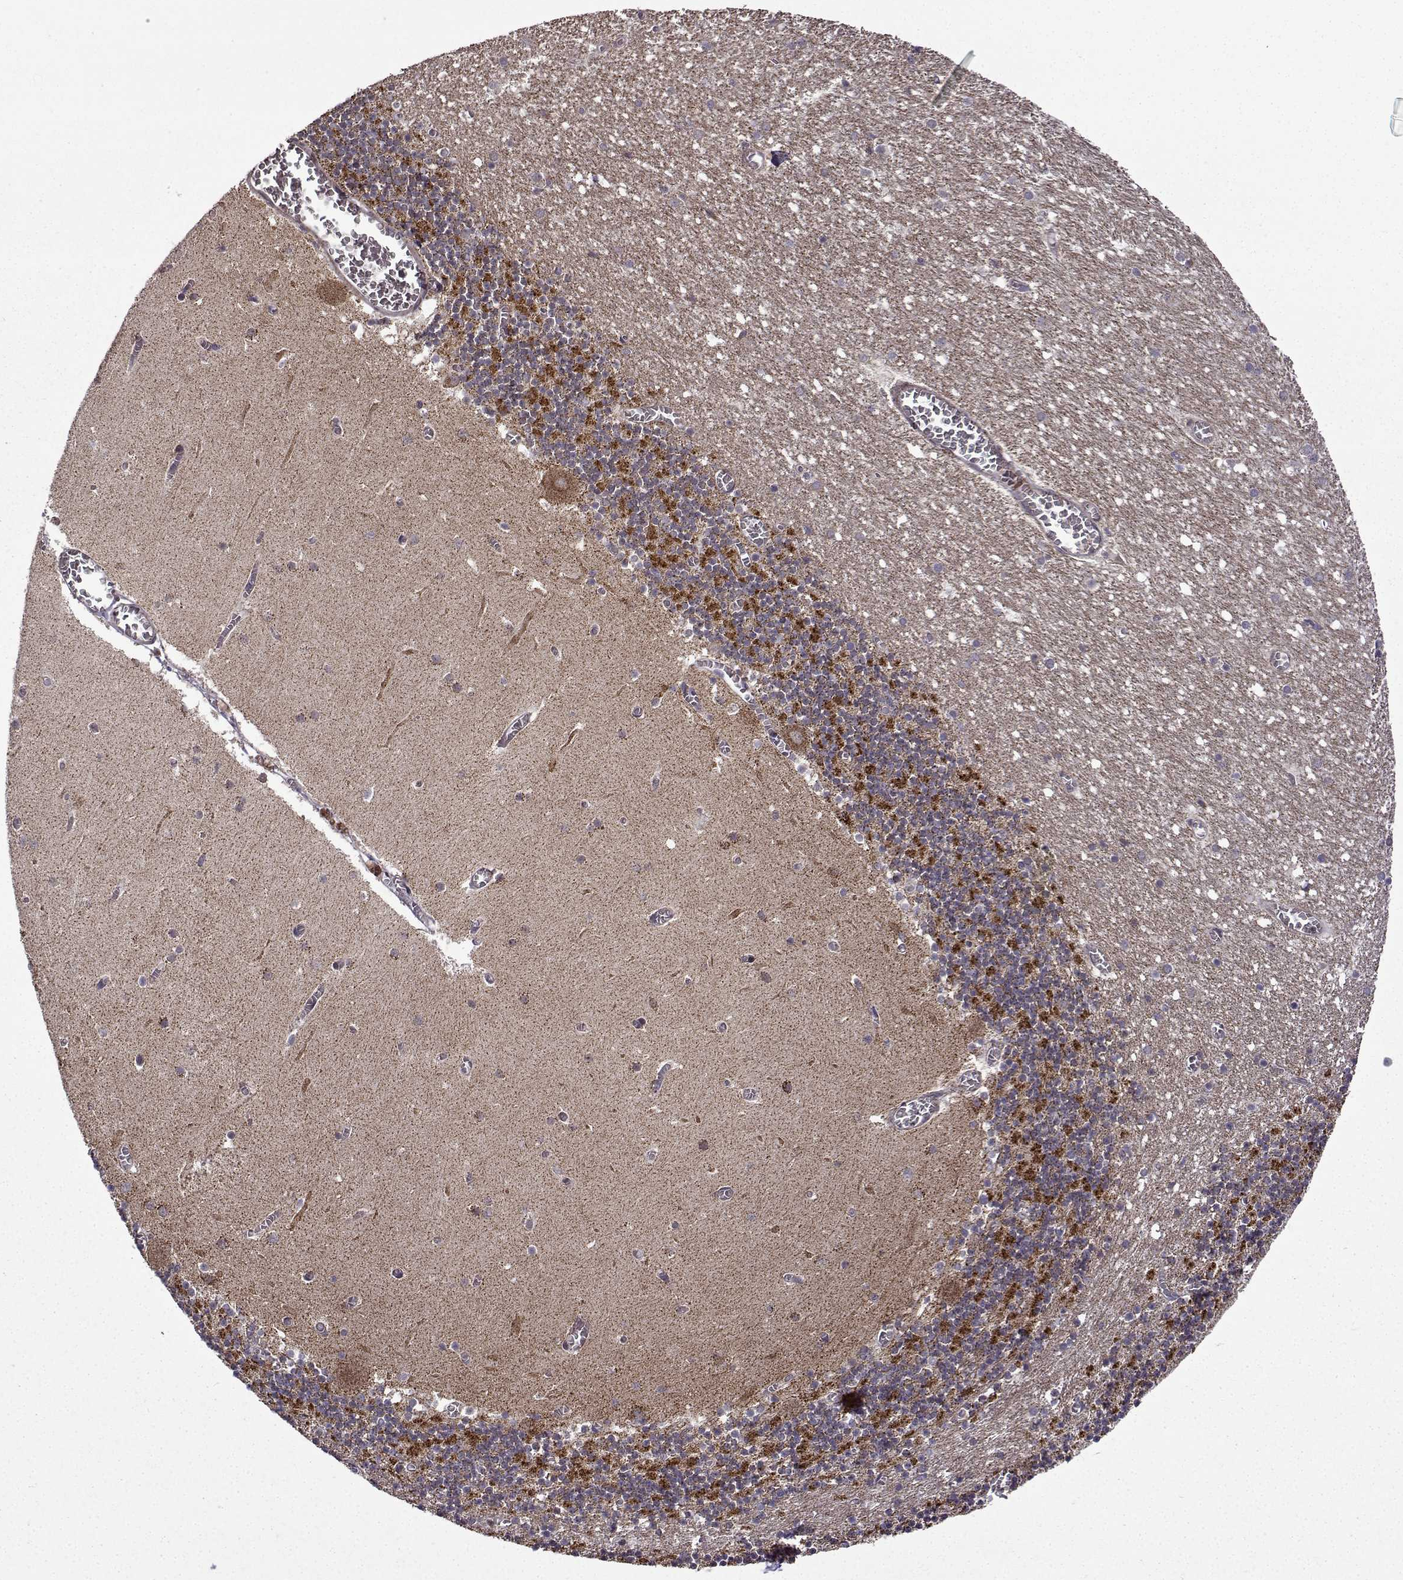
{"staining": {"intensity": "strong", "quantity": "<25%", "location": "cytoplasmic/membranous"}, "tissue": "cerebellum", "cell_type": "Cells in granular layer", "image_type": "normal", "snomed": [{"axis": "morphology", "description": "Normal tissue, NOS"}, {"axis": "topography", "description": "Cerebellum"}], "caption": "A high-resolution photomicrograph shows IHC staining of normal cerebellum, which demonstrates strong cytoplasmic/membranous staining in about <25% of cells in granular layer. The protein of interest is shown in brown color, while the nuclei are stained blue.", "gene": "TAB2", "patient": {"sex": "female", "age": 28}}